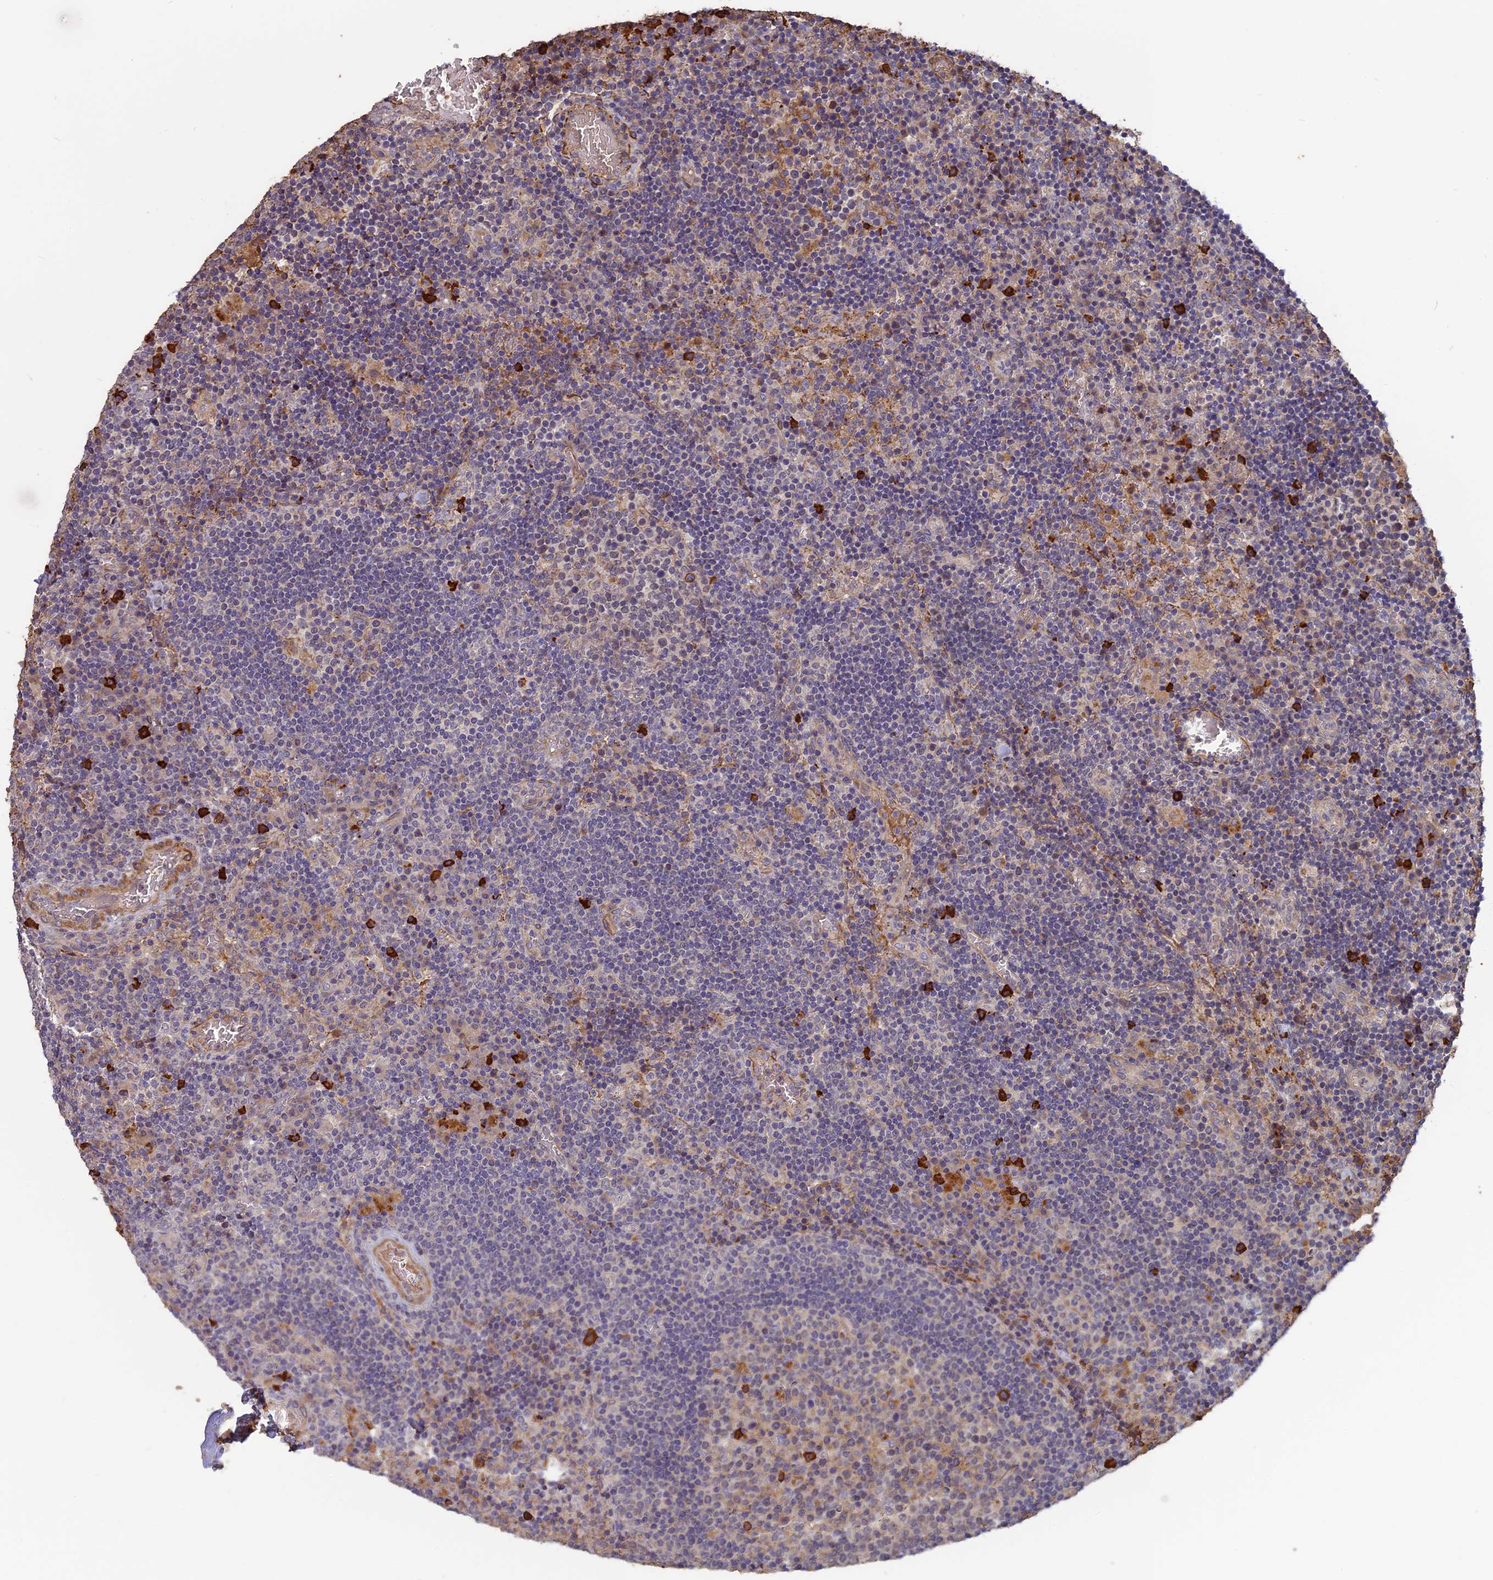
{"staining": {"intensity": "weak", "quantity": "25%-75%", "location": "cytoplasmic/membranous"}, "tissue": "lymph node", "cell_type": "Germinal center cells", "image_type": "normal", "snomed": [{"axis": "morphology", "description": "Normal tissue, NOS"}, {"axis": "topography", "description": "Lymph node"}], "caption": "Germinal center cells reveal low levels of weak cytoplasmic/membranous staining in about 25%-75% of cells in normal lymph node.", "gene": "ERMAP", "patient": {"sex": "male", "age": 58}}